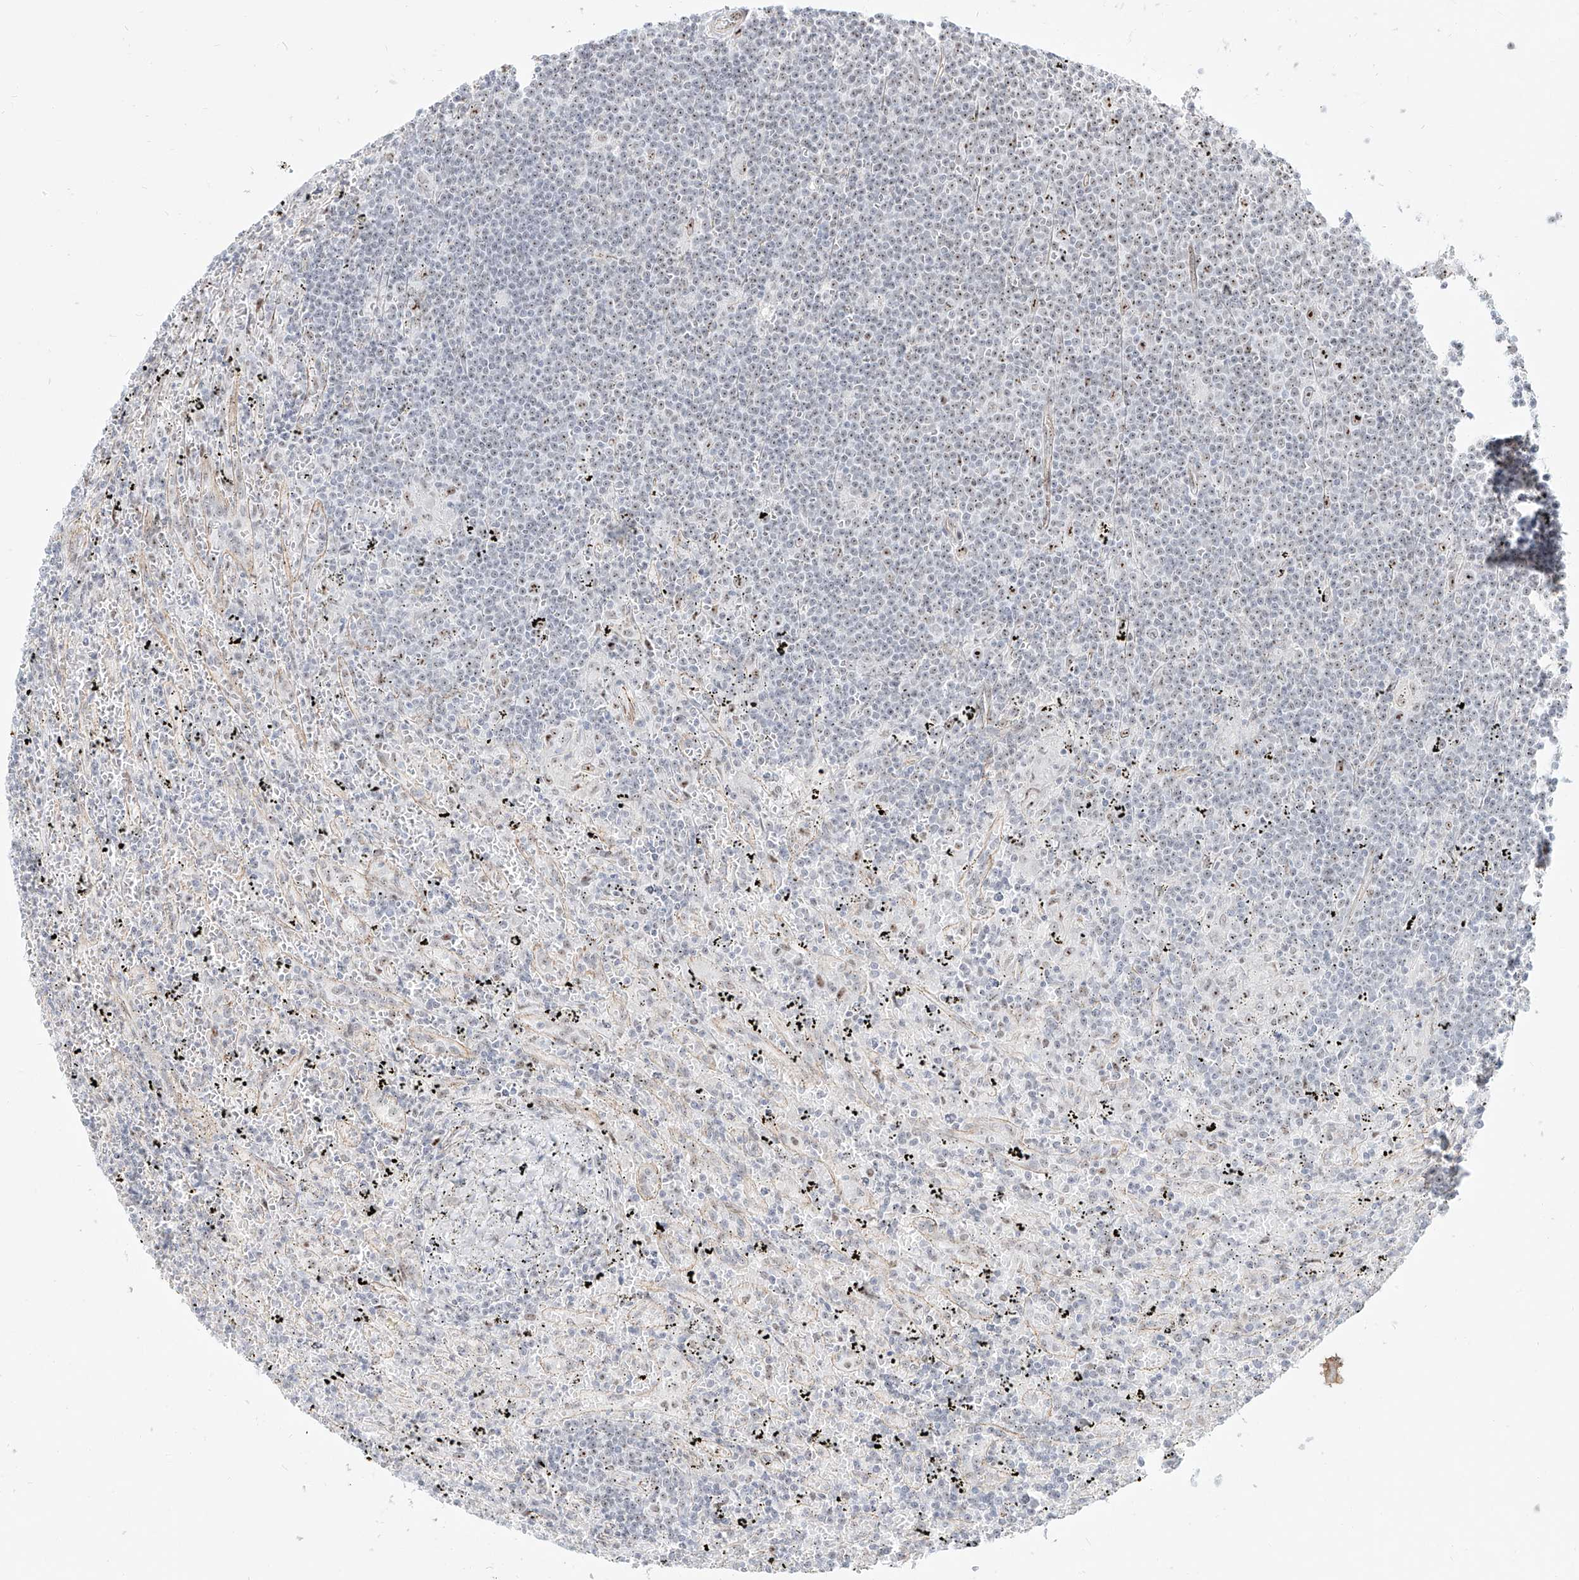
{"staining": {"intensity": "negative", "quantity": "none", "location": "none"}, "tissue": "lymphoma", "cell_type": "Tumor cells", "image_type": "cancer", "snomed": [{"axis": "morphology", "description": "Malignant lymphoma, non-Hodgkin's type, Low grade"}, {"axis": "topography", "description": "Spleen"}], "caption": "IHC photomicrograph of neoplastic tissue: human lymphoma stained with DAB (3,3'-diaminobenzidine) shows no significant protein staining in tumor cells.", "gene": "ZNF710", "patient": {"sex": "male", "age": 76}}